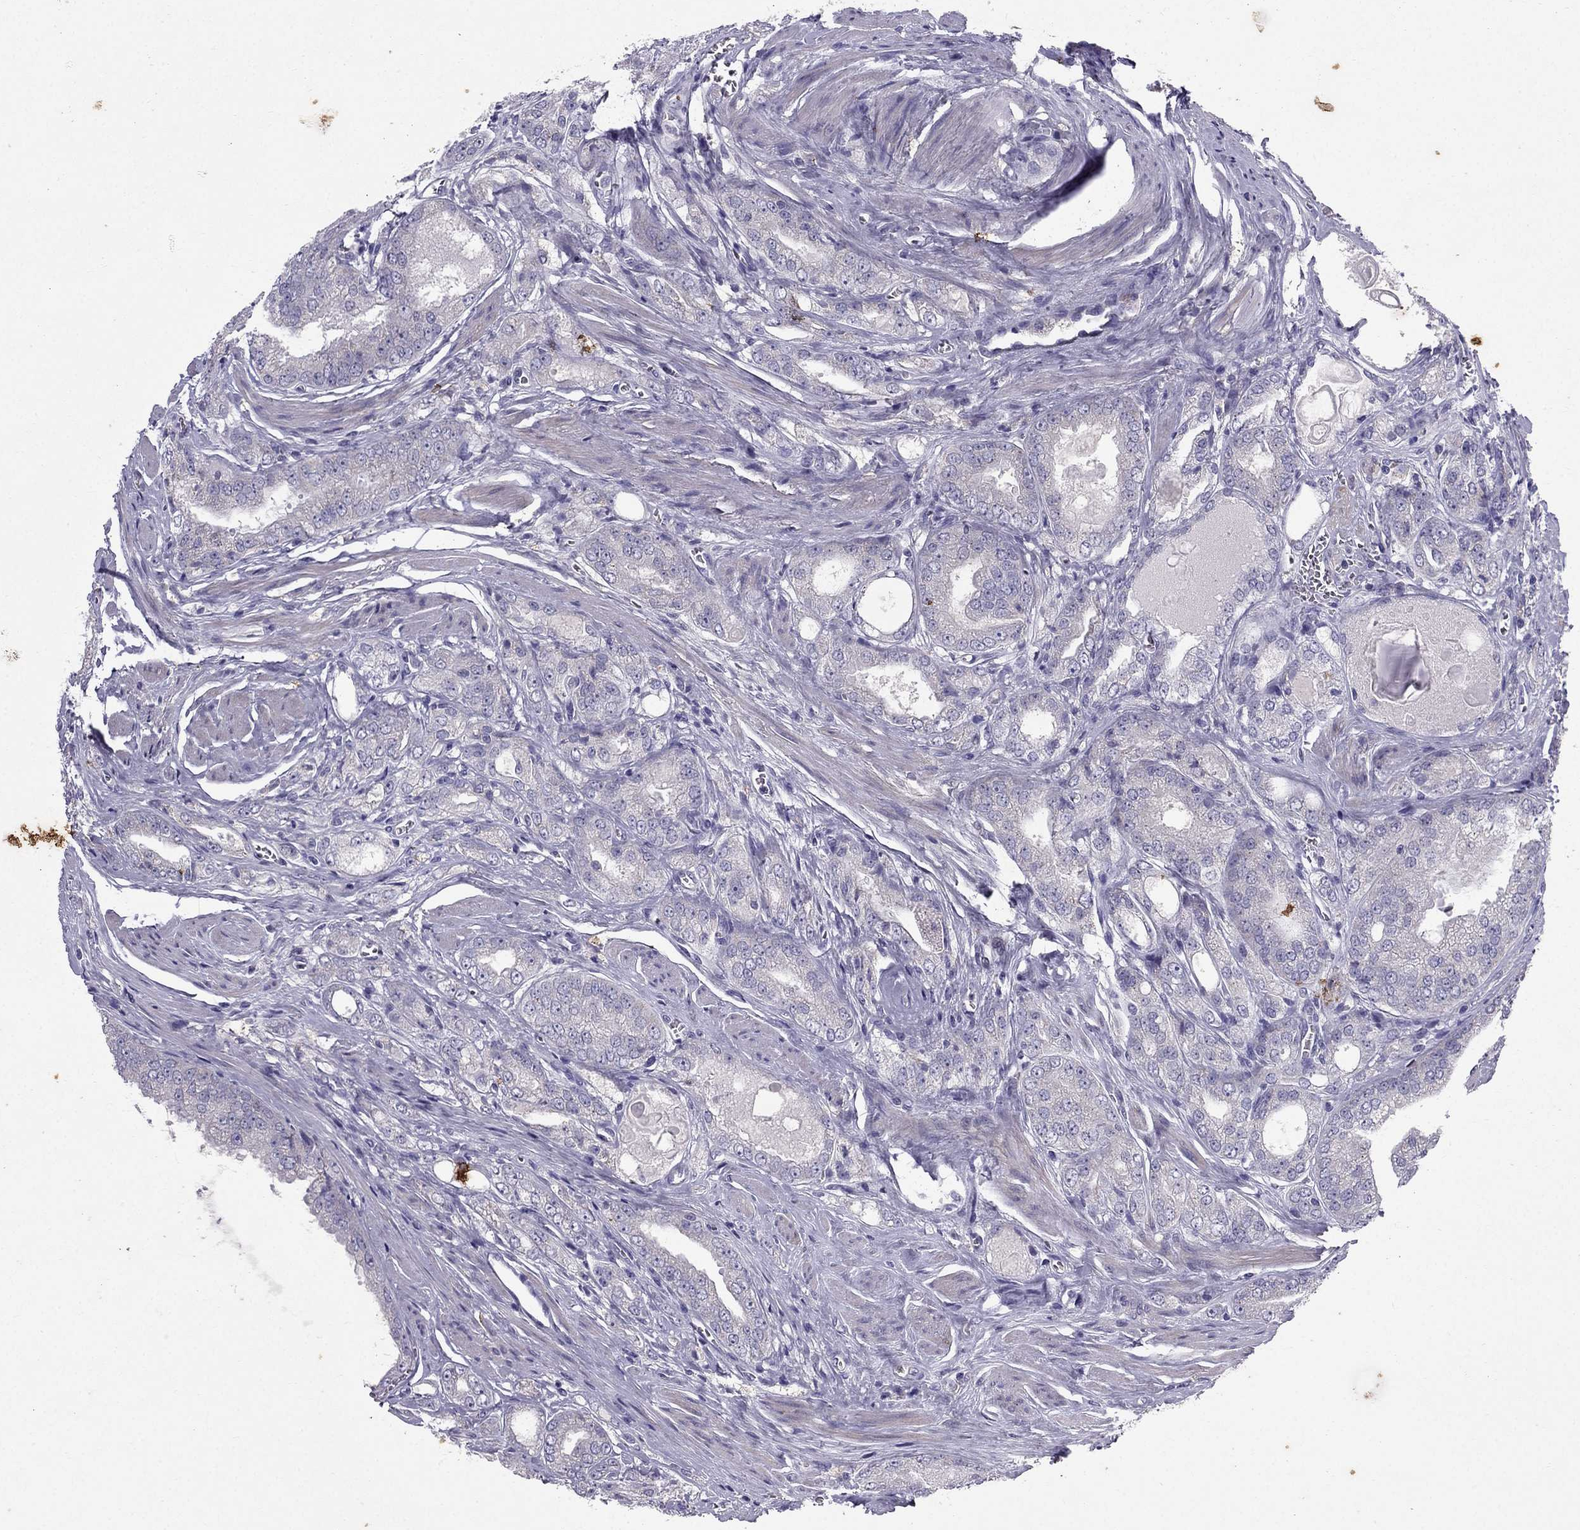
{"staining": {"intensity": "negative", "quantity": "none", "location": "none"}, "tissue": "prostate cancer", "cell_type": "Tumor cells", "image_type": "cancer", "snomed": [{"axis": "morphology", "description": "Adenocarcinoma, NOS"}, {"axis": "morphology", "description": "Adenocarcinoma, High grade"}, {"axis": "topography", "description": "Prostate"}], "caption": "Immunohistochemistry (IHC) image of human prostate adenocarcinoma (high-grade) stained for a protein (brown), which reveals no expression in tumor cells.", "gene": "SYT5", "patient": {"sex": "male", "age": 70}}